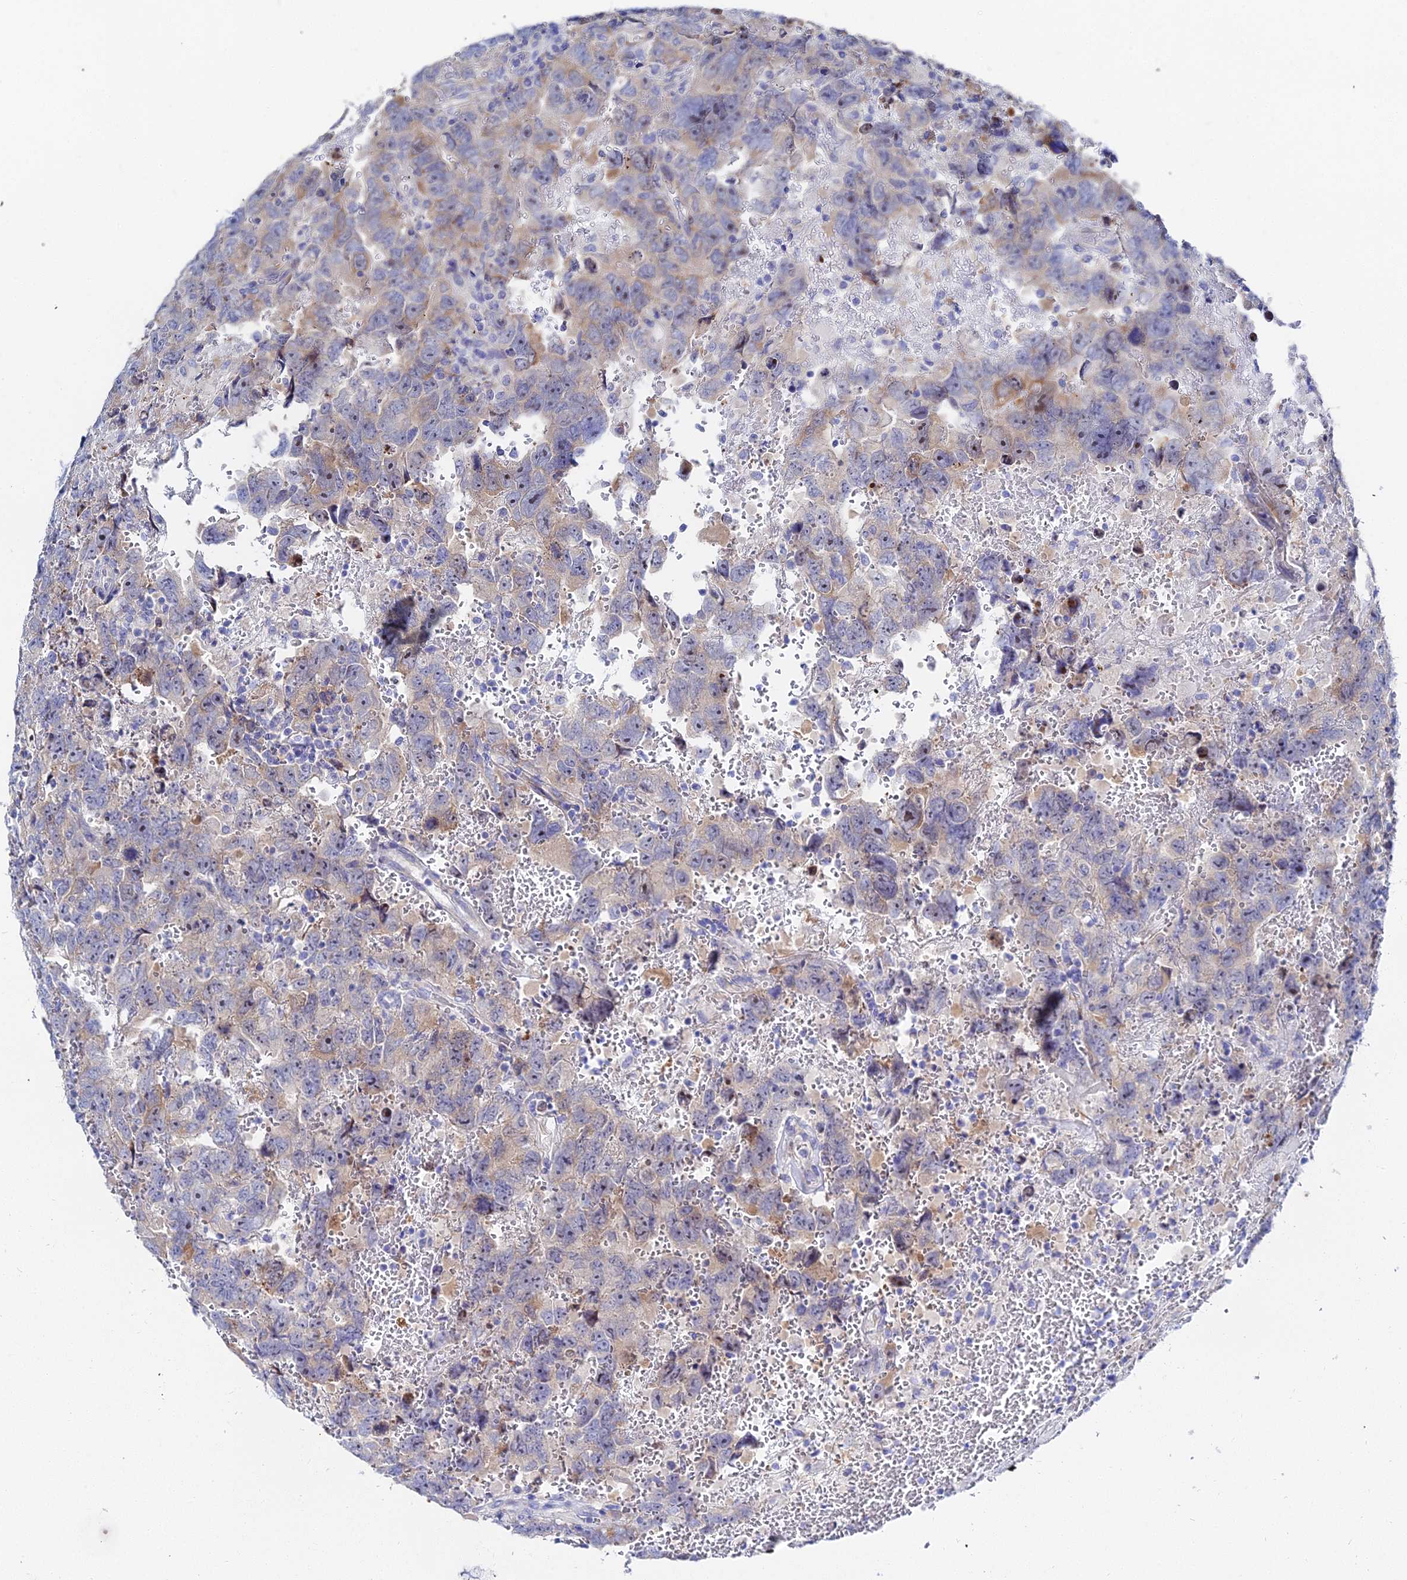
{"staining": {"intensity": "moderate", "quantity": "<25%", "location": "cytoplasmic/membranous"}, "tissue": "testis cancer", "cell_type": "Tumor cells", "image_type": "cancer", "snomed": [{"axis": "morphology", "description": "Carcinoma, Embryonal, NOS"}, {"axis": "topography", "description": "Testis"}], "caption": "Embryonal carcinoma (testis) stained with a protein marker shows moderate staining in tumor cells.", "gene": "PTTG1", "patient": {"sex": "male", "age": 45}}